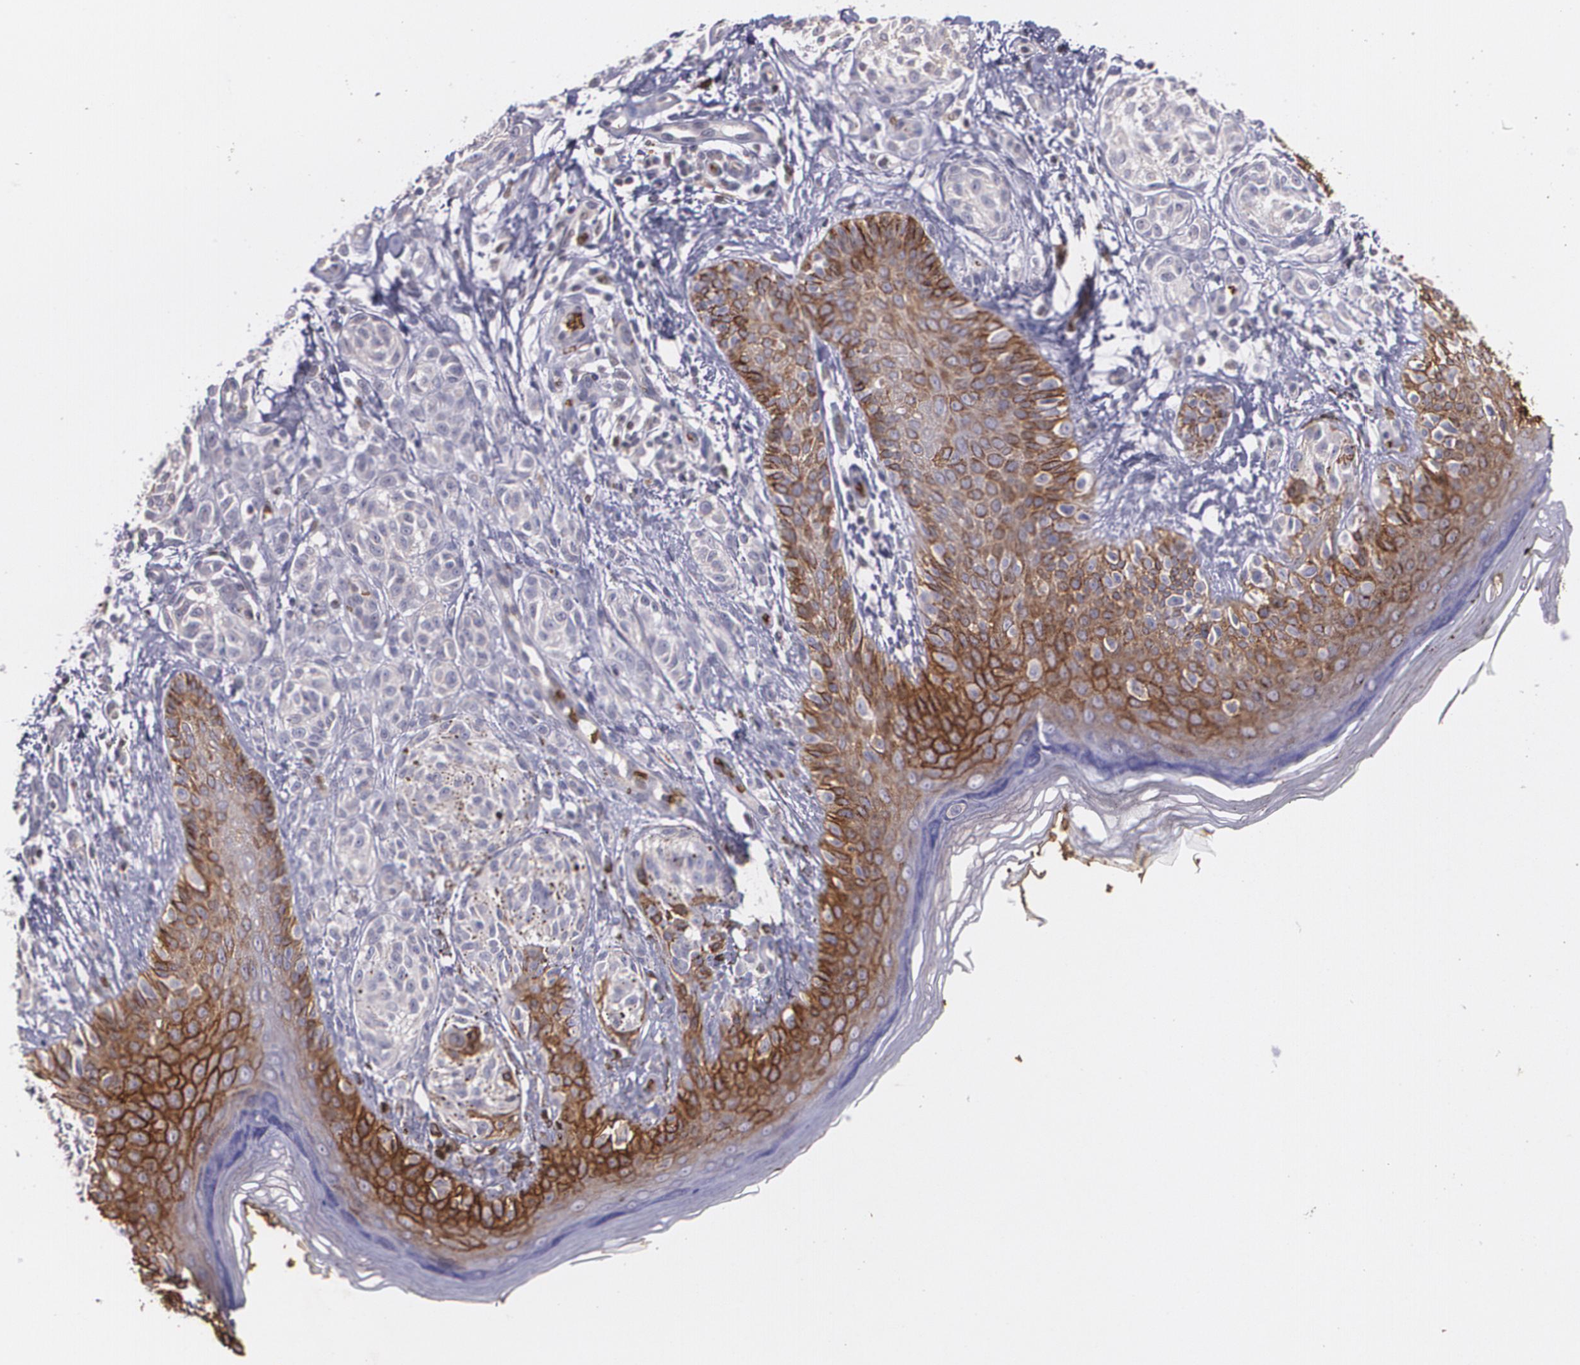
{"staining": {"intensity": "negative", "quantity": "none", "location": "none"}, "tissue": "melanoma", "cell_type": "Tumor cells", "image_type": "cancer", "snomed": [{"axis": "morphology", "description": "Malignant melanoma, NOS"}, {"axis": "topography", "description": "Skin"}], "caption": "Tumor cells are negative for brown protein staining in melanoma. (DAB (3,3'-diaminobenzidine) IHC visualized using brightfield microscopy, high magnification).", "gene": "SLC2A1", "patient": {"sex": "male", "age": 75}}